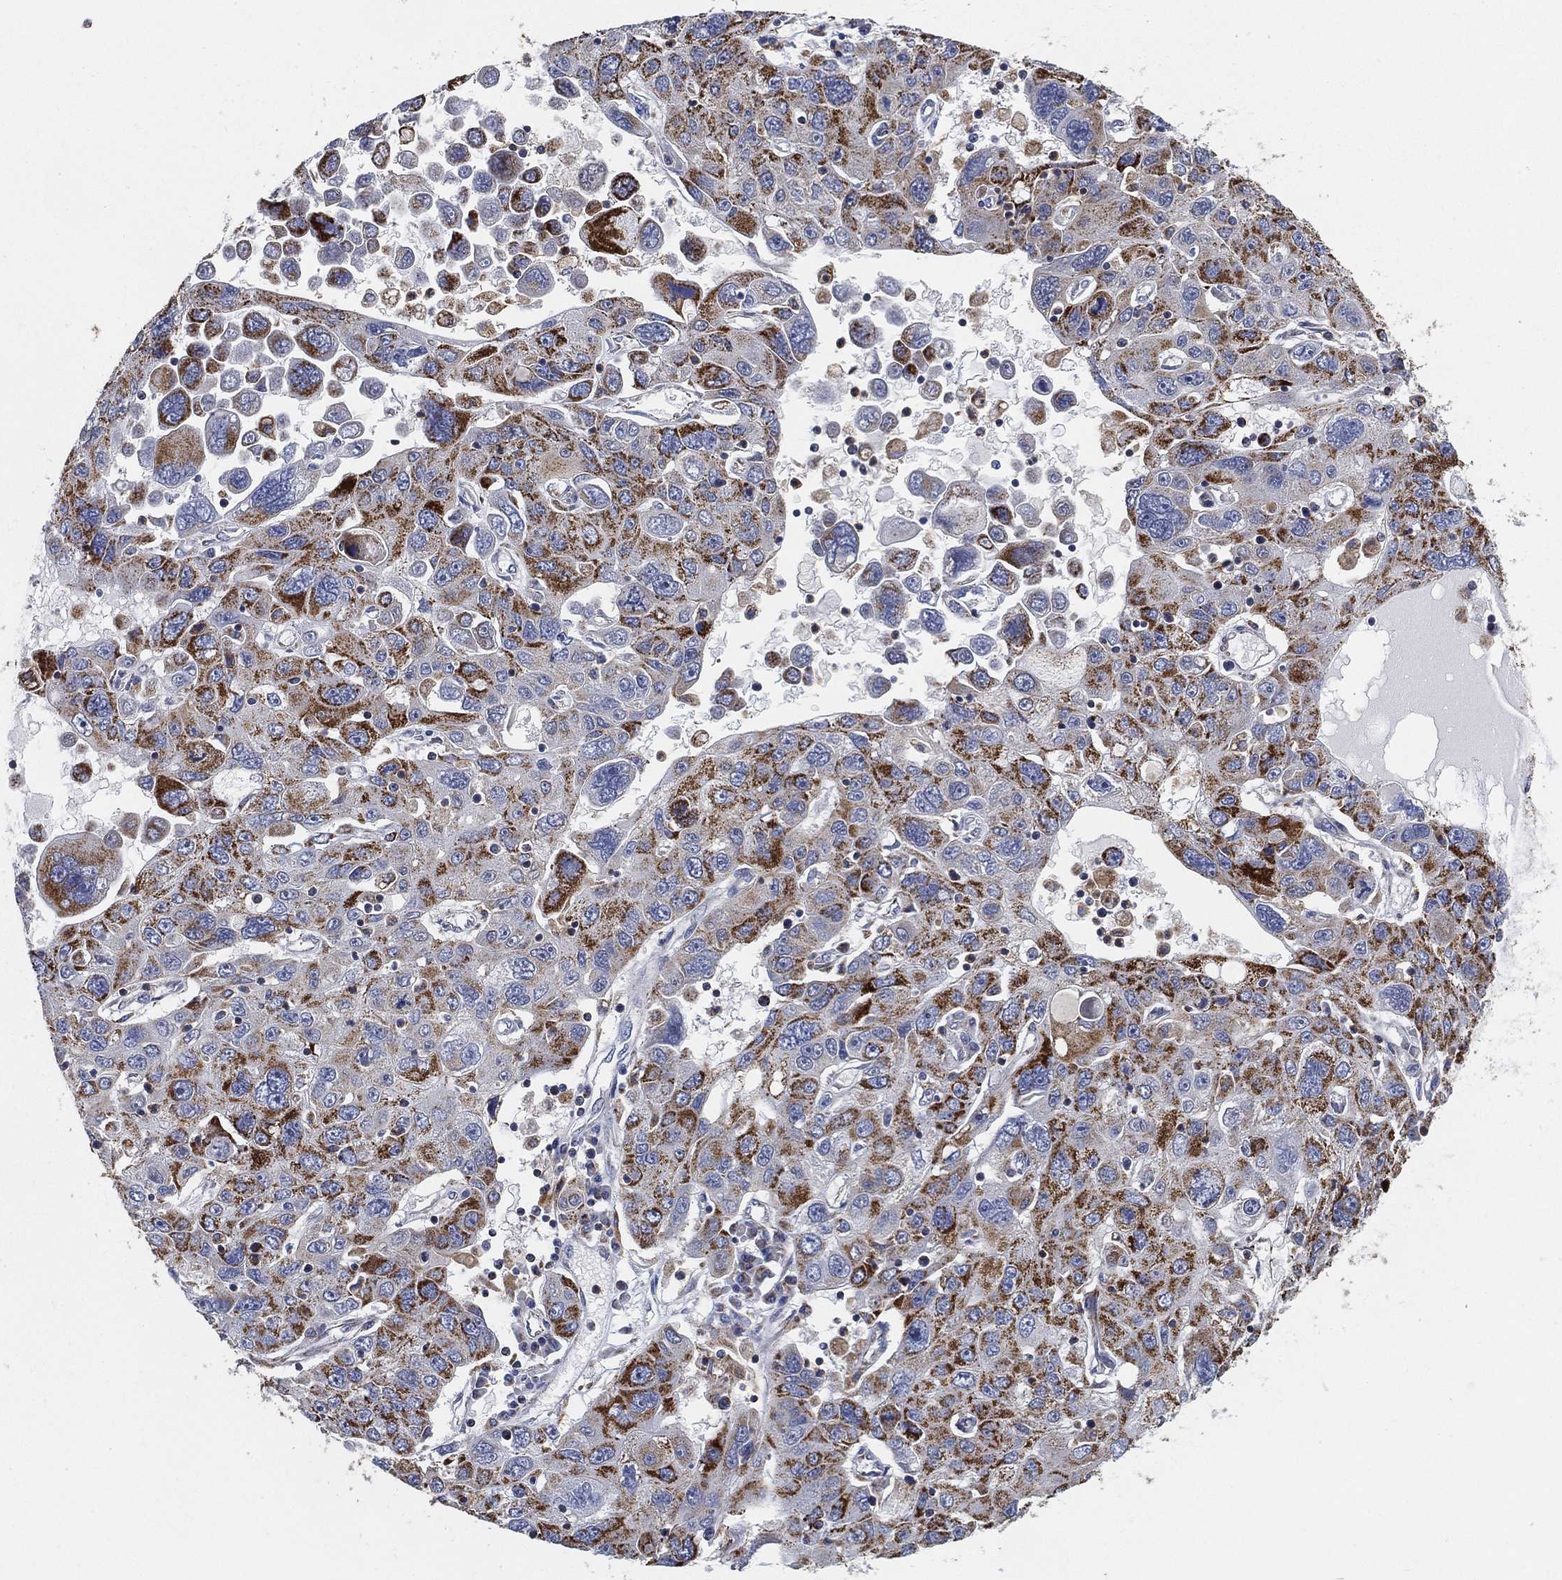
{"staining": {"intensity": "strong", "quantity": "25%-75%", "location": "cytoplasmic/membranous"}, "tissue": "stomach cancer", "cell_type": "Tumor cells", "image_type": "cancer", "snomed": [{"axis": "morphology", "description": "Adenocarcinoma, NOS"}, {"axis": "topography", "description": "Stomach"}], "caption": "Stomach cancer tissue reveals strong cytoplasmic/membranous staining in approximately 25%-75% of tumor cells, visualized by immunohistochemistry. (IHC, brightfield microscopy, high magnification).", "gene": "GCAT", "patient": {"sex": "male", "age": 56}}